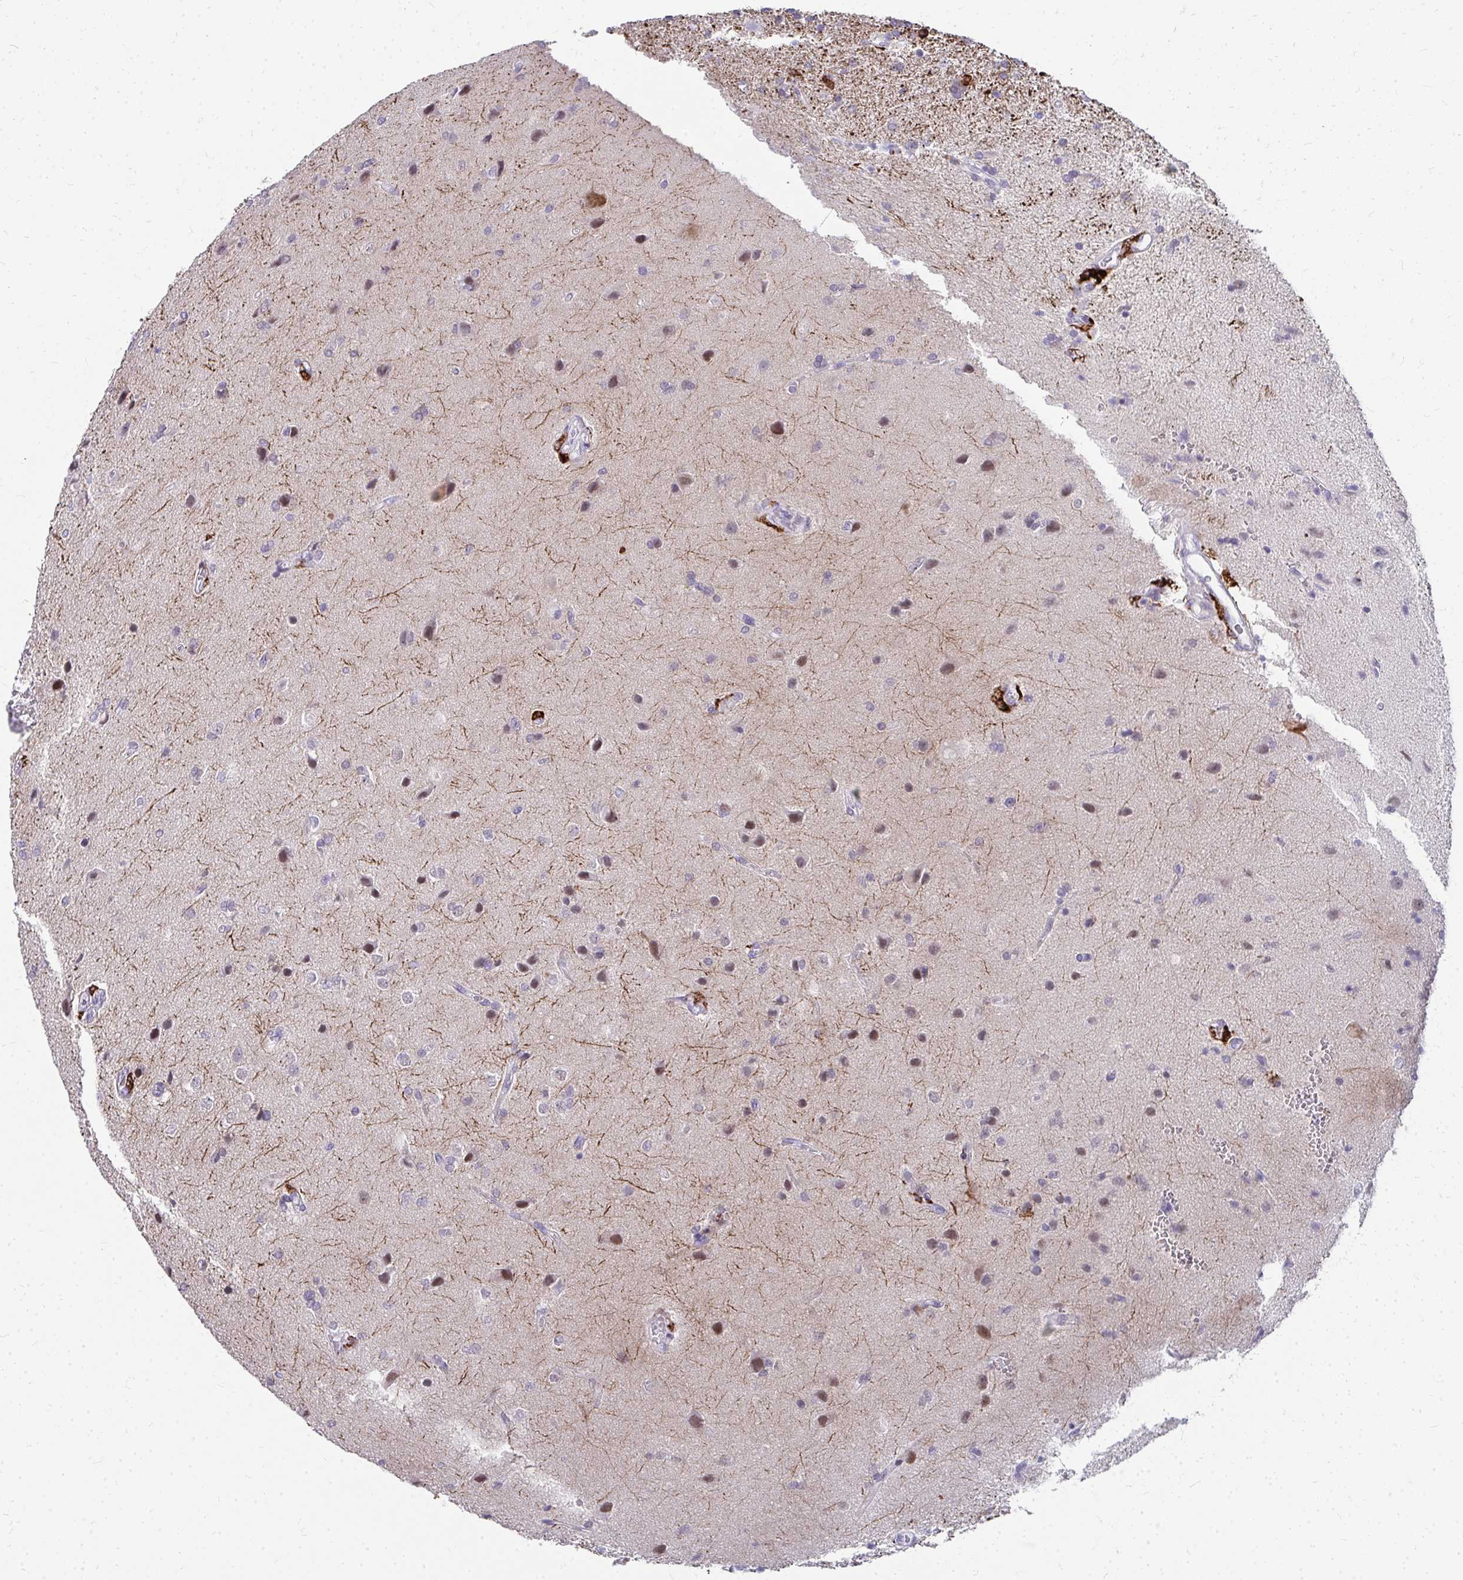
{"staining": {"intensity": "moderate", "quantity": "<25%", "location": "nuclear"}, "tissue": "glioma", "cell_type": "Tumor cells", "image_type": "cancer", "snomed": [{"axis": "morphology", "description": "Glioma, malignant, High grade"}, {"axis": "topography", "description": "Brain"}], "caption": "Immunohistochemistry (IHC) of human malignant glioma (high-grade) exhibits low levels of moderate nuclear positivity in approximately <25% of tumor cells. (Brightfield microscopy of DAB IHC at high magnification).", "gene": "CD163", "patient": {"sex": "male", "age": 56}}